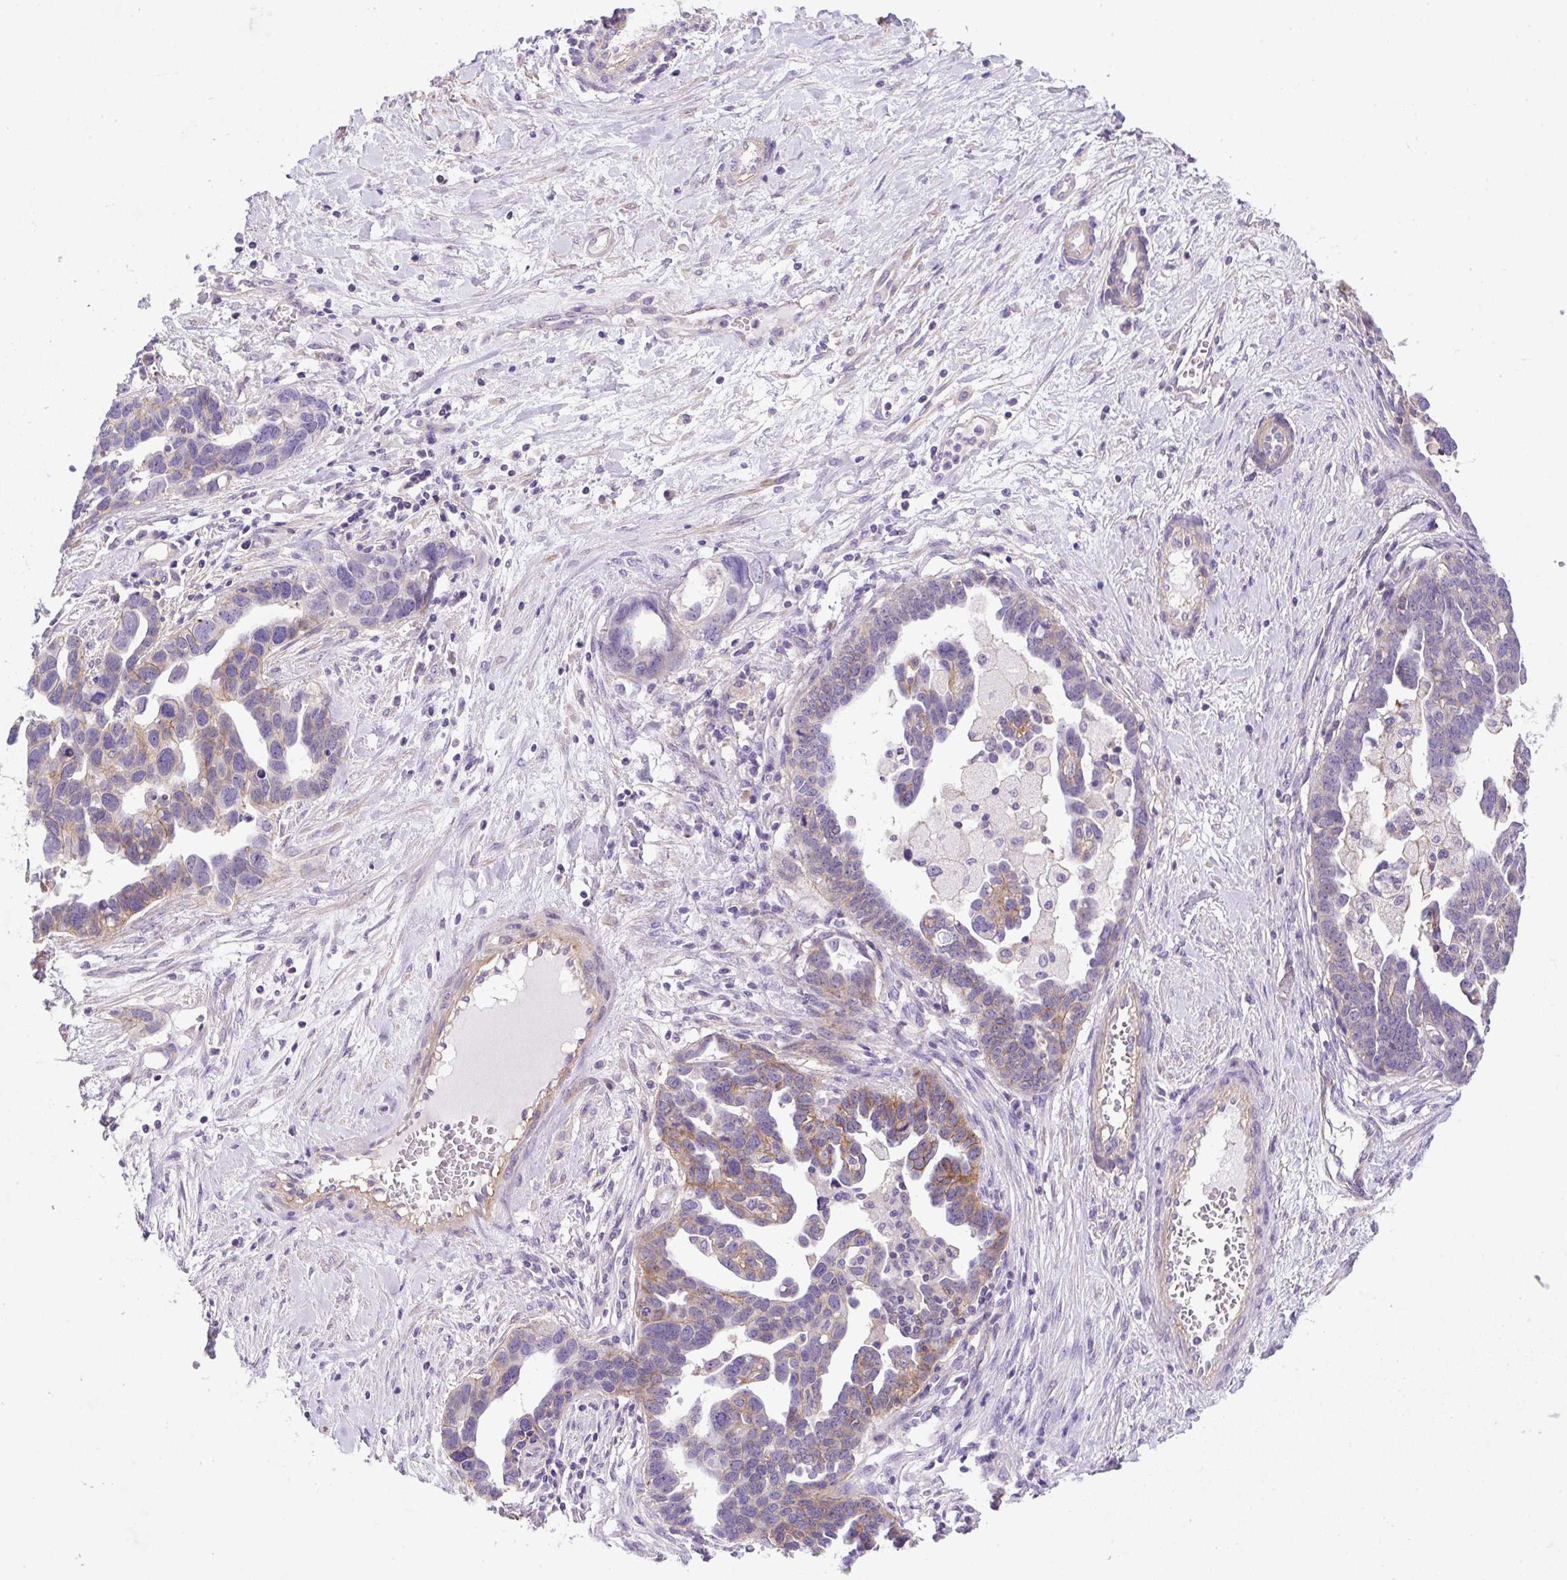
{"staining": {"intensity": "moderate", "quantity": "<25%", "location": "cytoplasmic/membranous"}, "tissue": "ovarian cancer", "cell_type": "Tumor cells", "image_type": "cancer", "snomed": [{"axis": "morphology", "description": "Cystadenocarcinoma, serous, NOS"}, {"axis": "topography", "description": "Ovary"}], "caption": "This image shows IHC staining of ovarian cancer, with low moderate cytoplasmic/membranous staining in about <25% of tumor cells.", "gene": "NPTN", "patient": {"sex": "female", "age": 54}}